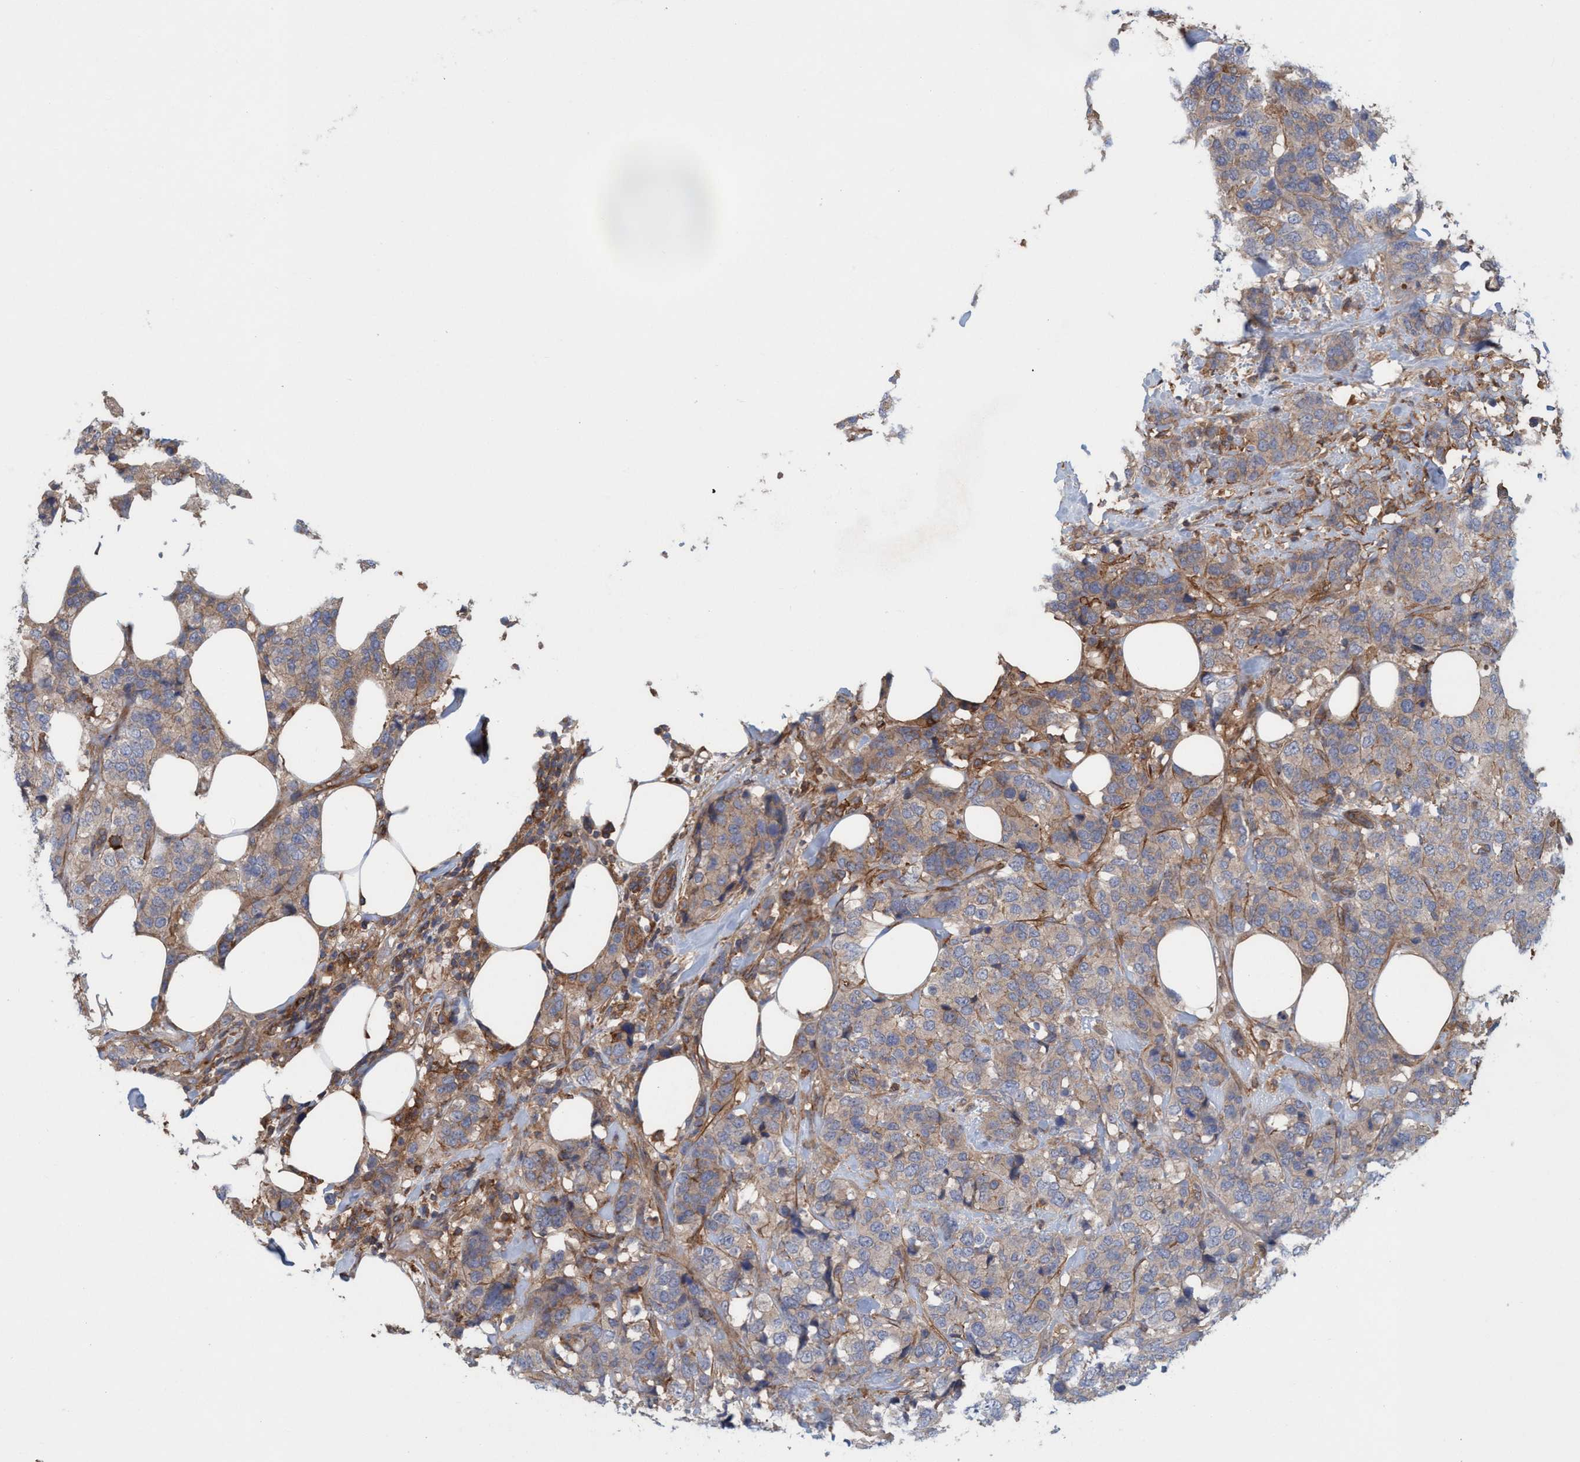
{"staining": {"intensity": "weak", "quantity": "25%-75%", "location": "cytoplasmic/membranous"}, "tissue": "breast cancer", "cell_type": "Tumor cells", "image_type": "cancer", "snomed": [{"axis": "morphology", "description": "Lobular carcinoma"}, {"axis": "topography", "description": "Breast"}], "caption": "Immunohistochemistry histopathology image of human breast lobular carcinoma stained for a protein (brown), which reveals low levels of weak cytoplasmic/membranous expression in about 25%-75% of tumor cells.", "gene": "SPECC1", "patient": {"sex": "female", "age": 59}}